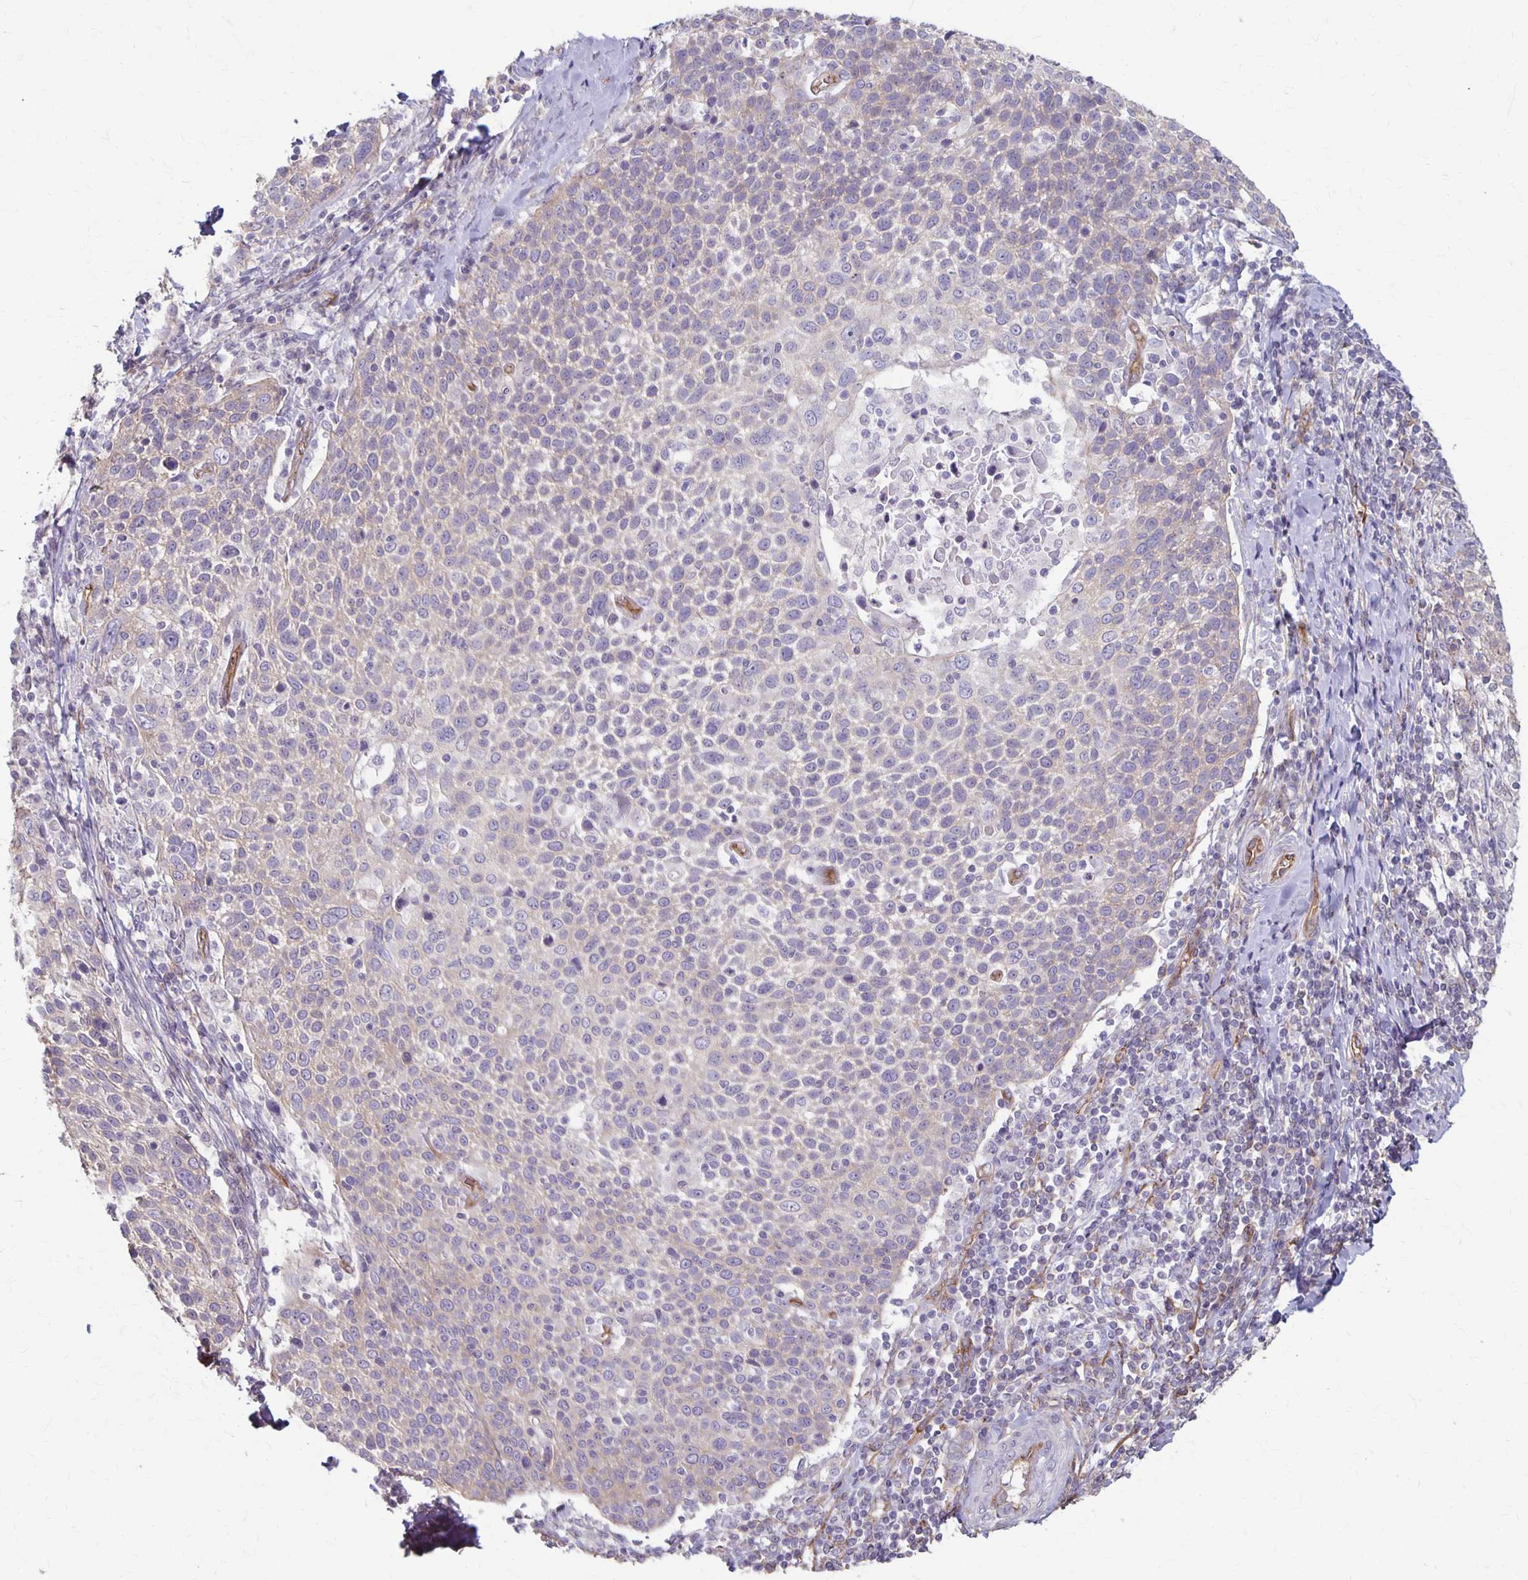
{"staining": {"intensity": "weak", "quantity": "<25%", "location": "cytoplasmic/membranous"}, "tissue": "cervical cancer", "cell_type": "Tumor cells", "image_type": "cancer", "snomed": [{"axis": "morphology", "description": "Squamous cell carcinoma, NOS"}, {"axis": "topography", "description": "Cervix"}], "caption": "Photomicrograph shows no significant protein expression in tumor cells of cervical squamous cell carcinoma.", "gene": "PPP1R3E", "patient": {"sex": "female", "age": 61}}